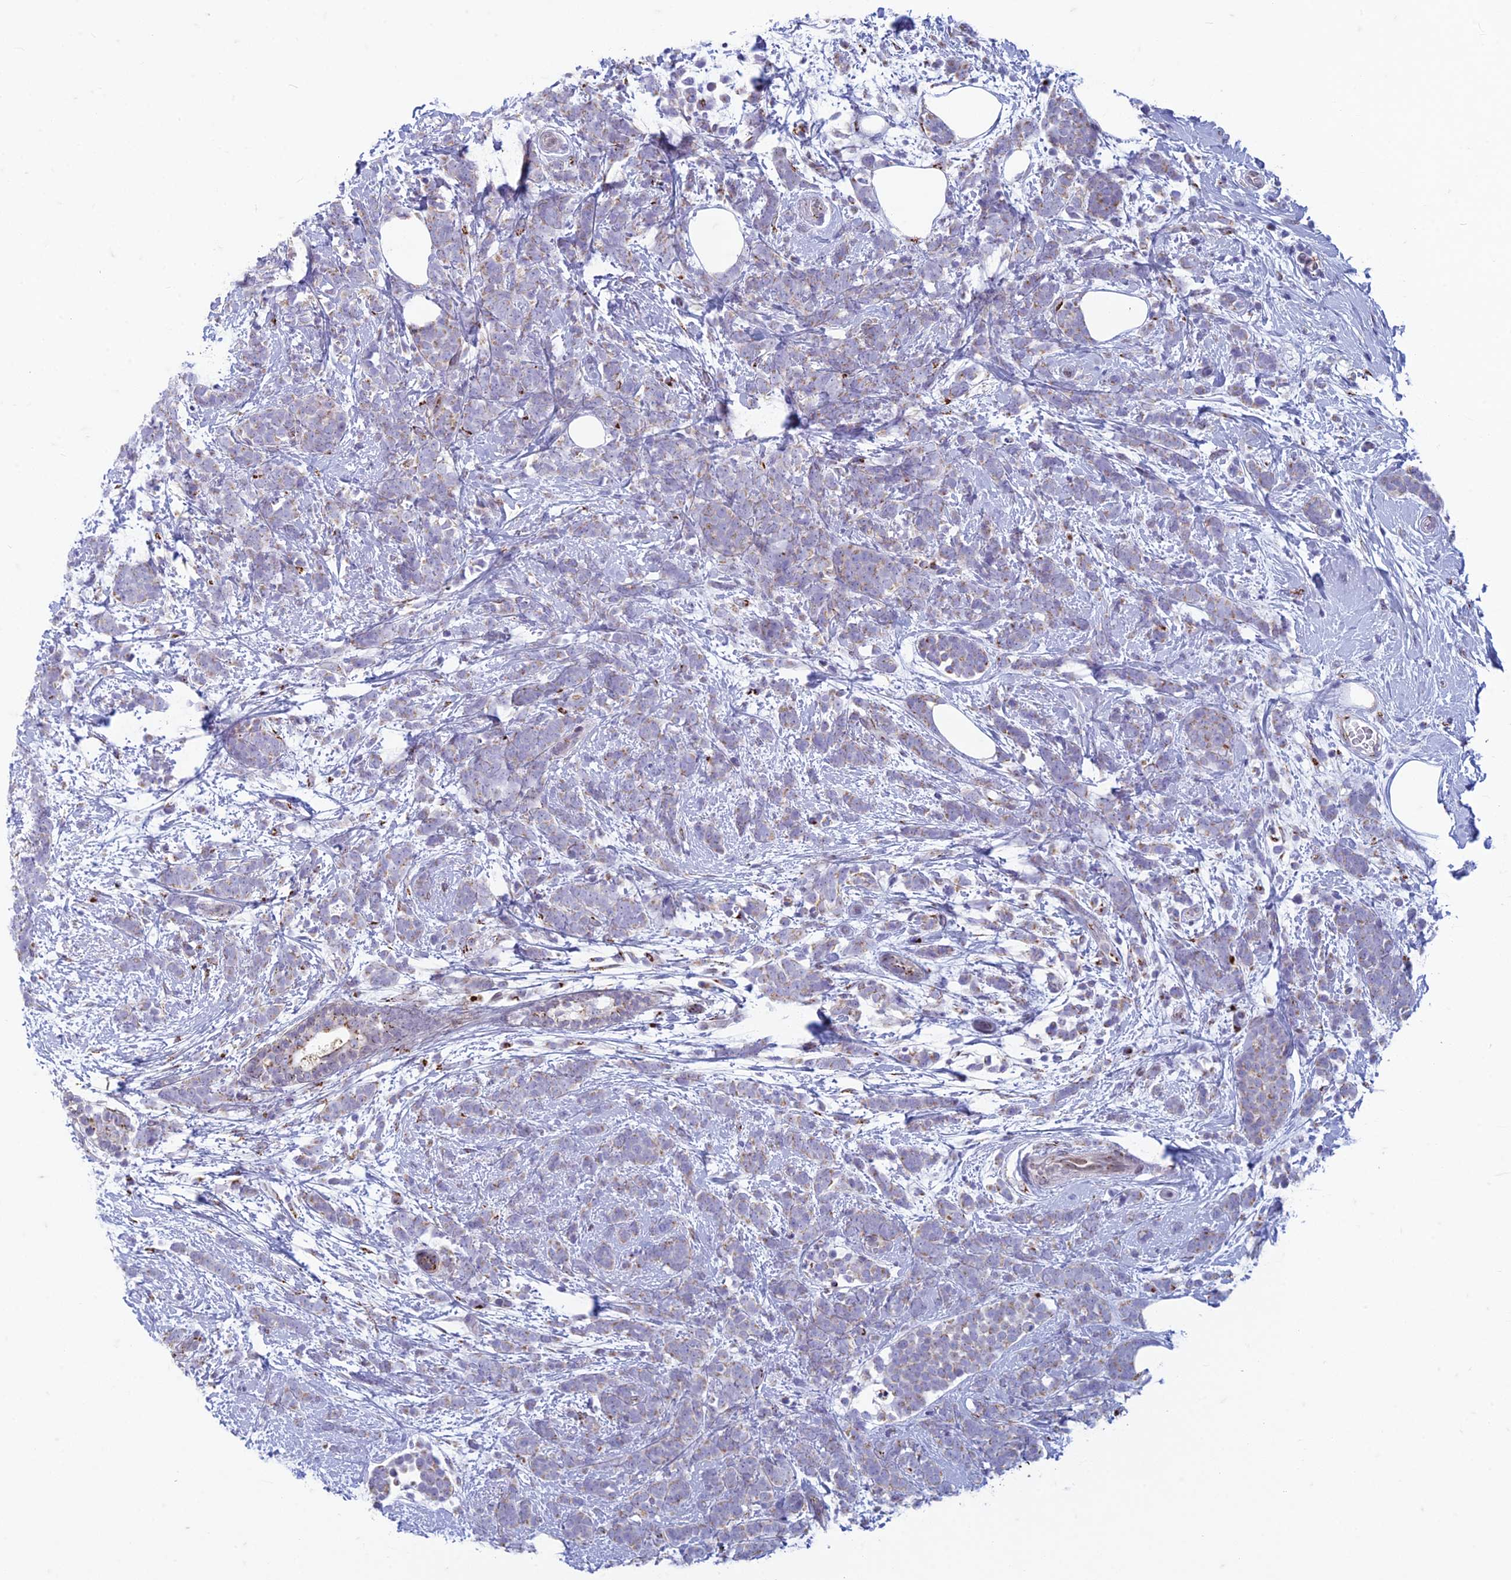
{"staining": {"intensity": "weak", "quantity": "<25%", "location": "cytoplasmic/membranous"}, "tissue": "breast cancer", "cell_type": "Tumor cells", "image_type": "cancer", "snomed": [{"axis": "morphology", "description": "Lobular carcinoma"}, {"axis": "topography", "description": "Breast"}], "caption": "DAB immunohistochemical staining of lobular carcinoma (breast) demonstrates no significant expression in tumor cells.", "gene": "FAM3C", "patient": {"sex": "female", "age": 58}}